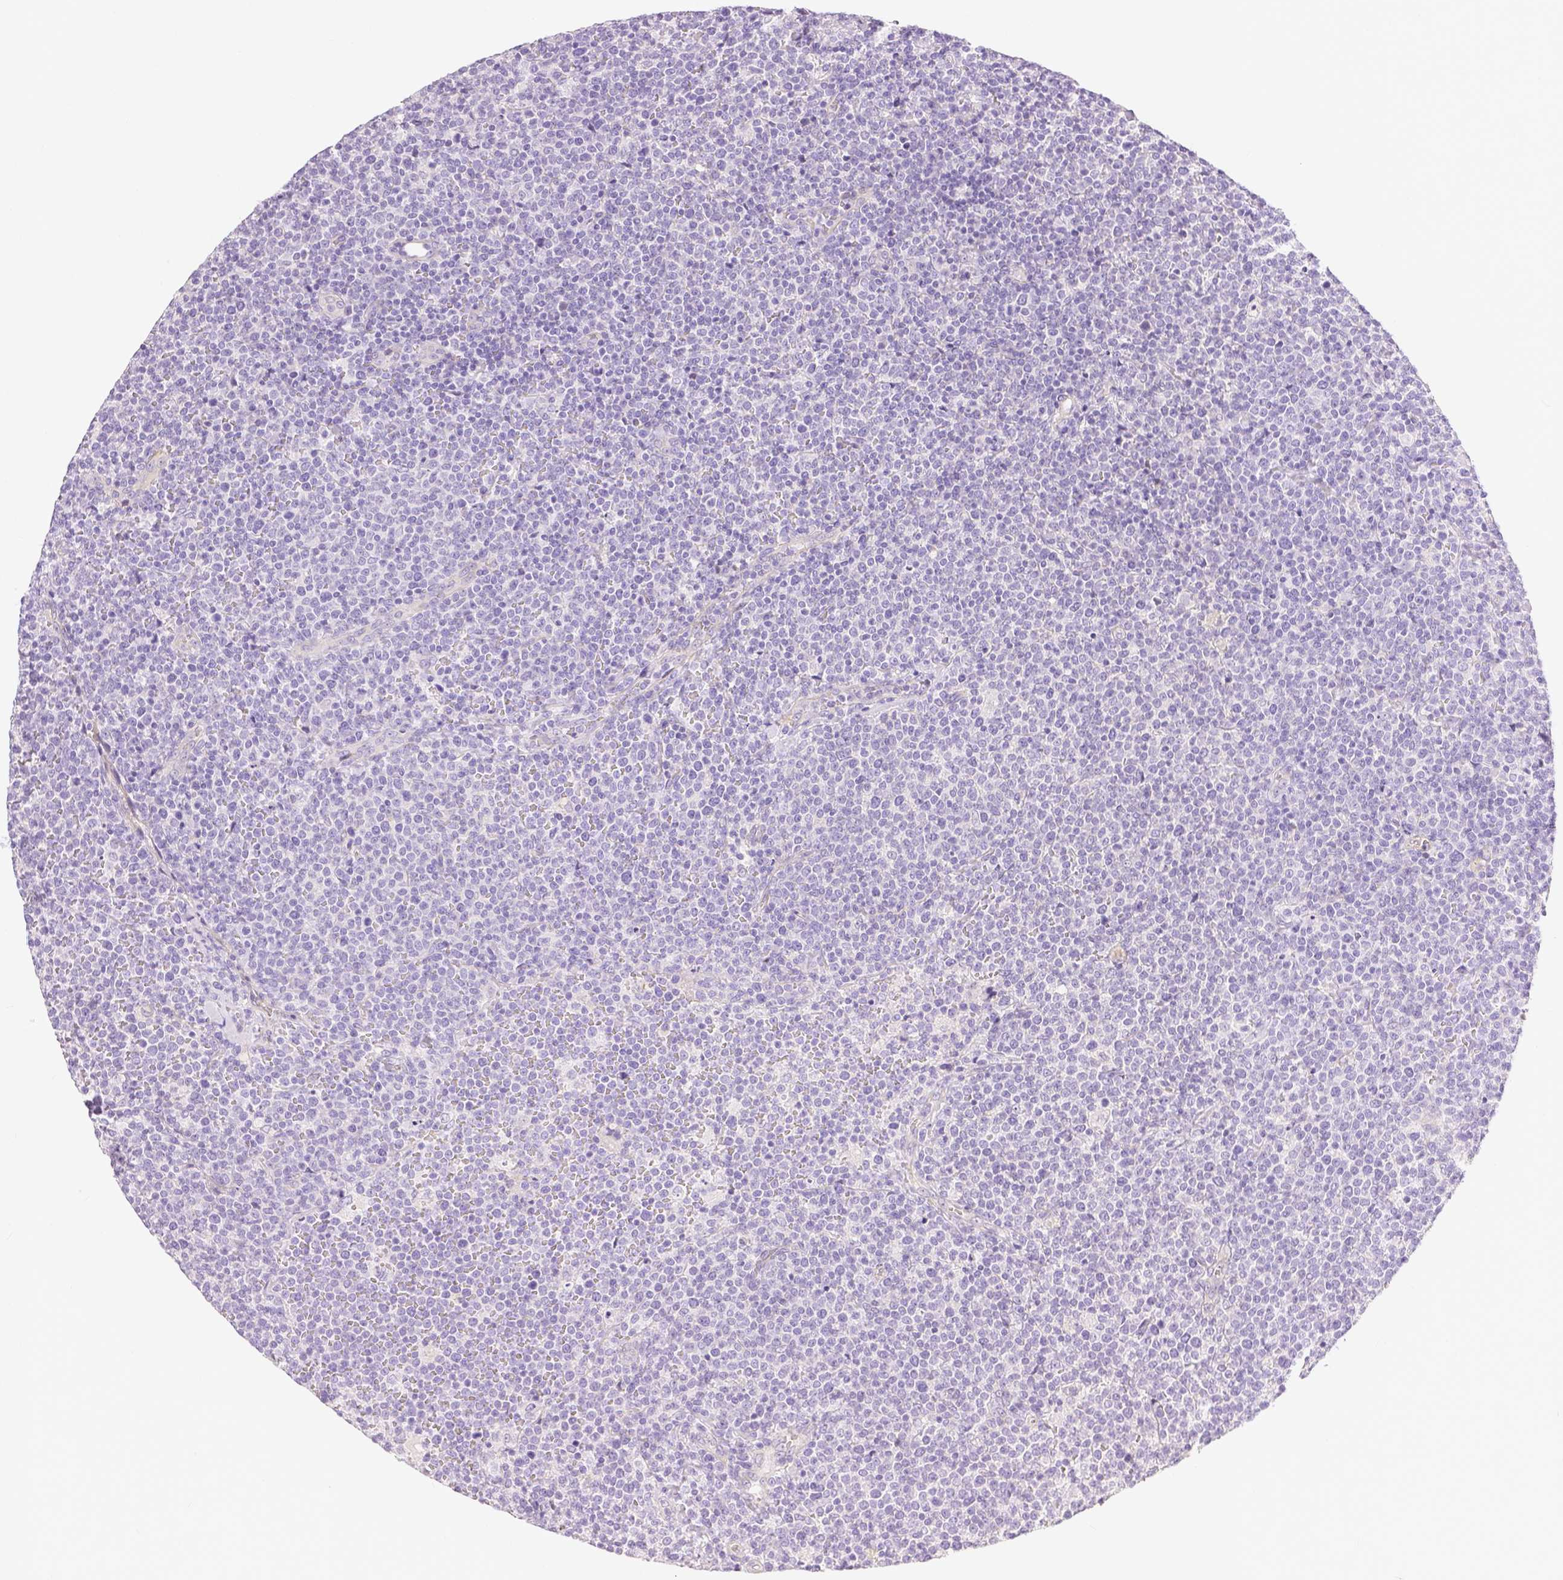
{"staining": {"intensity": "negative", "quantity": "none", "location": "none"}, "tissue": "lymphoma", "cell_type": "Tumor cells", "image_type": "cancer", "snomed": [{"axis": "morphology", "description": "Malignant lymphoma, non-Hodgkin's type, High grade"}, {"axis": "topography", "description": "Lymph node"}], "caption": "This micrograph is of lymphoma stained with immunohistochemistry to label a protein in brown with the nuclei are counter-stained blue. There is no positivity in tumor cells. The staining is performed using DAB (3,3'-diaminobenzidine) brown chromogen with nuclei counter-stained in using hematoxylin.", "gene": "SLC27A5", "patient": {"sex": "male", "age": 61}}